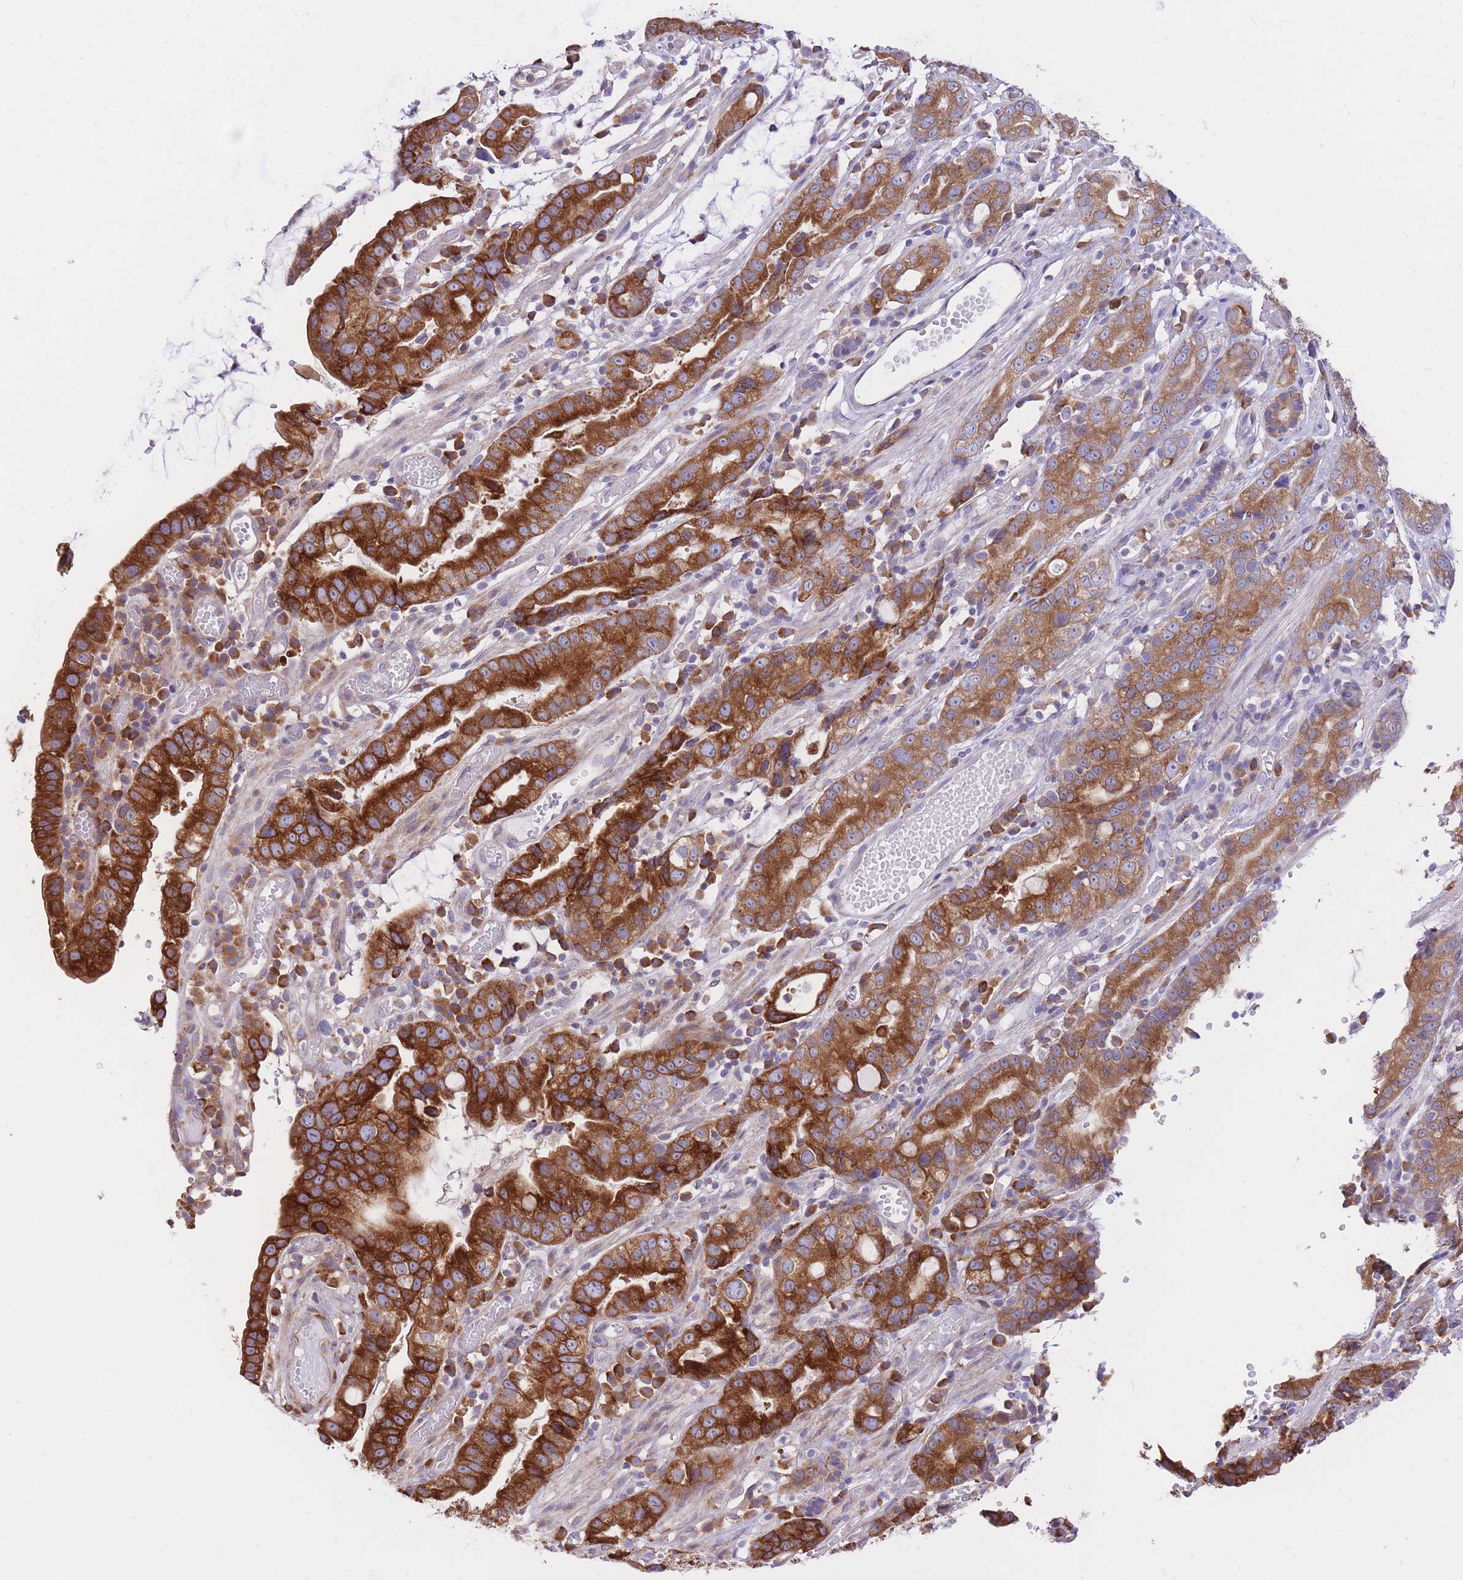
{"staining": {"intensity": "strong", "quantity": ">75%", "location": "cytoplasmic/membranous"}, "tissue": "stomach cancer", "cell_type": "Tumor cells", "image_type": "cancer", "snomed": [{"axis": "morphology", "description": "Adenocarcinoma, NOS"}, {"axis": "topography", "description": "Stomach"}], "caption": "Tumor cells exhibit strong cytoplasmic/membranous expression in about >75% of cells in adenocarcinoma (stomach). (Brightfield microscopy of DAB IHC at high magnification).", "gene": "GBP7", "patient": {"sex": "male", "age": 55}}